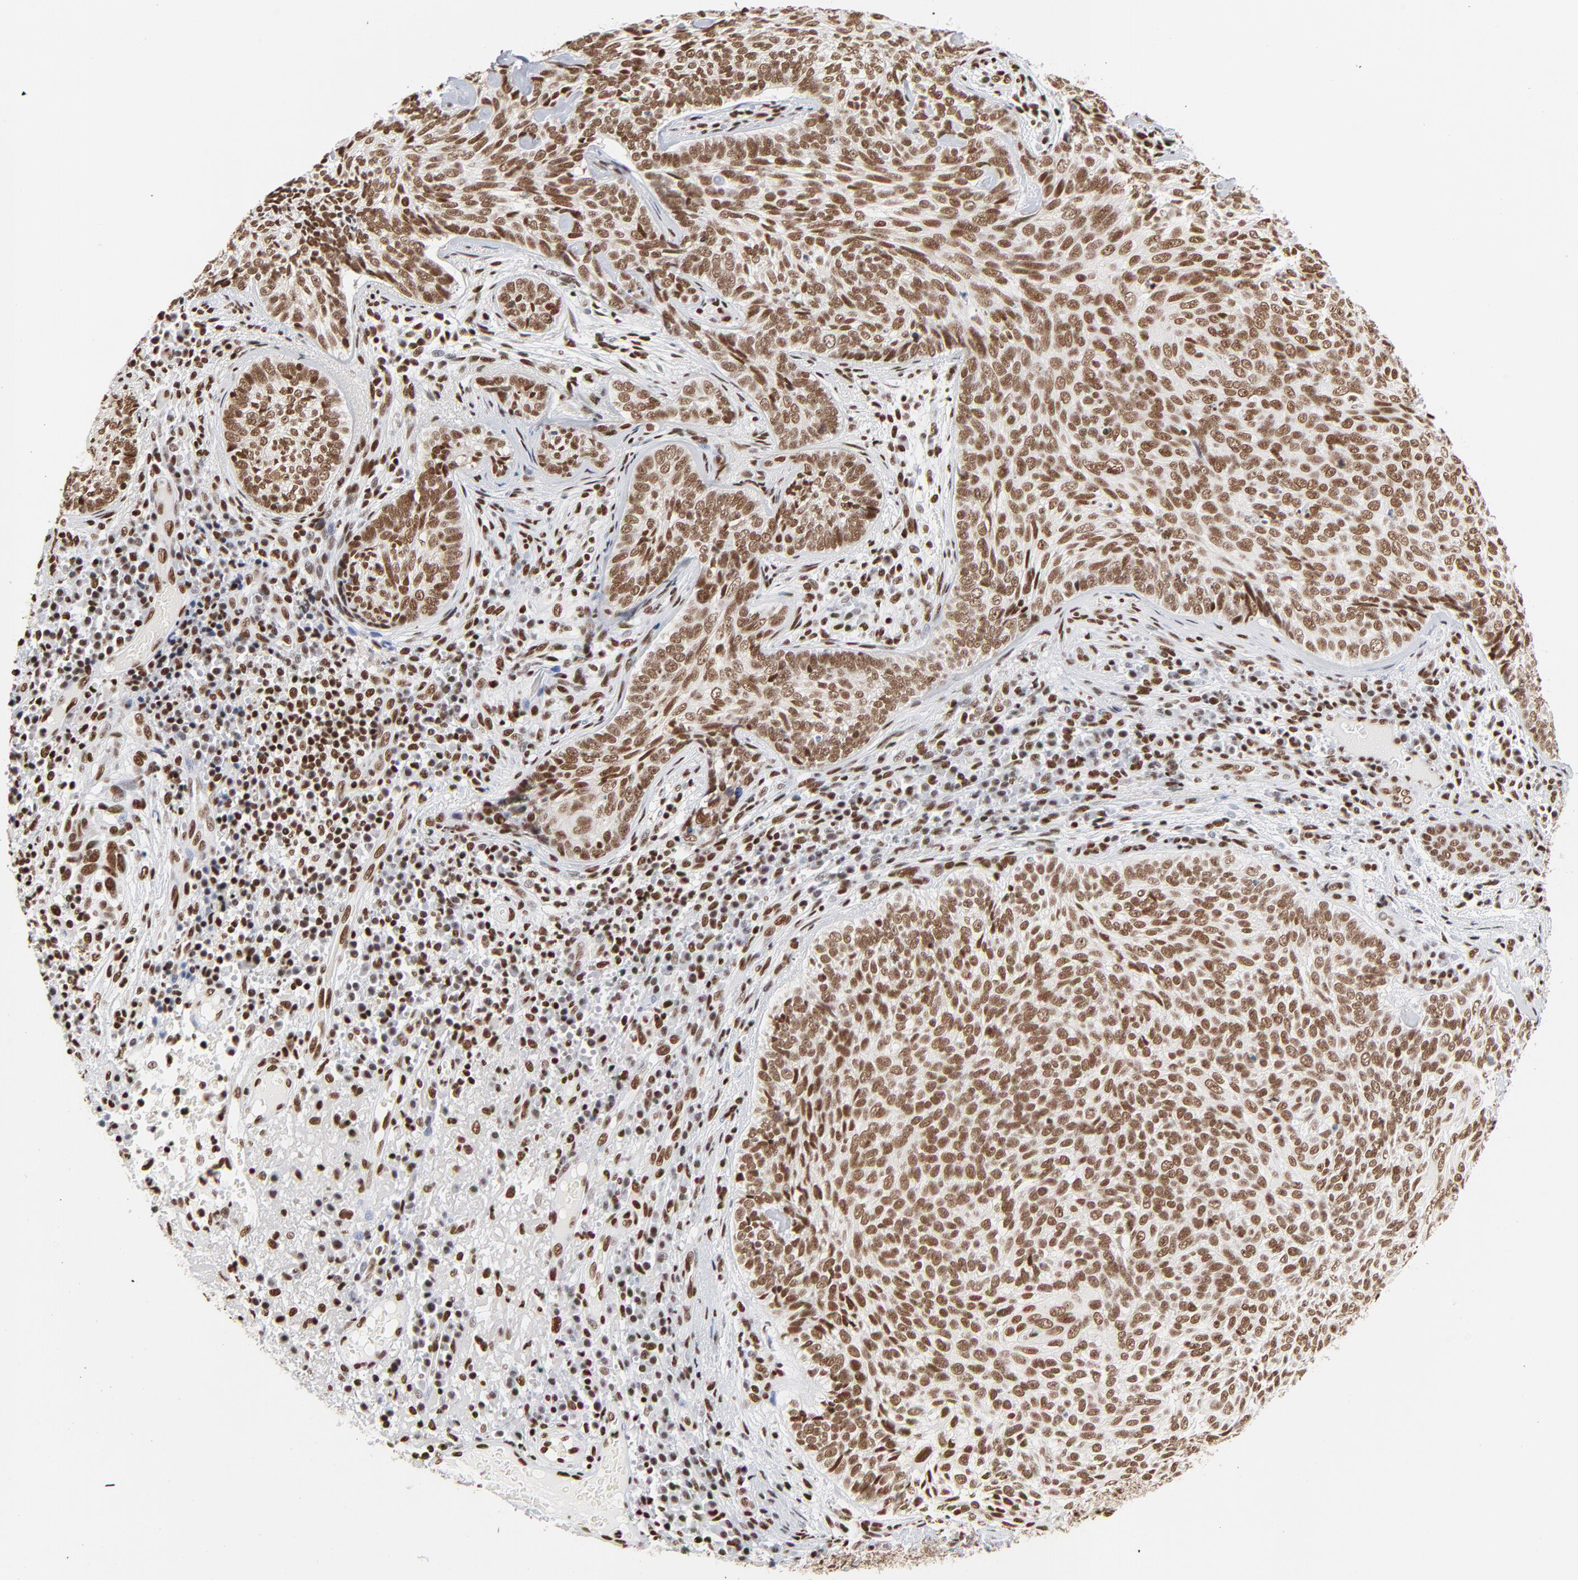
{"staining": {"intensity": "strong", "quantity": ">75%", "location": "nuclear"}, "tissue": "skin cancer", "cell_type": "Tumor cells", "image_type": "cancer", "snomed": [{"axis": "morphology", "description": "Basal cell carcinoma"}, {"axis": "topography", "description": "Skin"}], "caption": "Protein staining of skin cancer (basal cell carcinoma) tissue shows strong nuclear staining in about >75% of tumor cells. (brown staining indicates protein expression, while blue staining denotes nuclei).", "gene": "CREB1", "patient": {"sex": "male", "age": 72}}